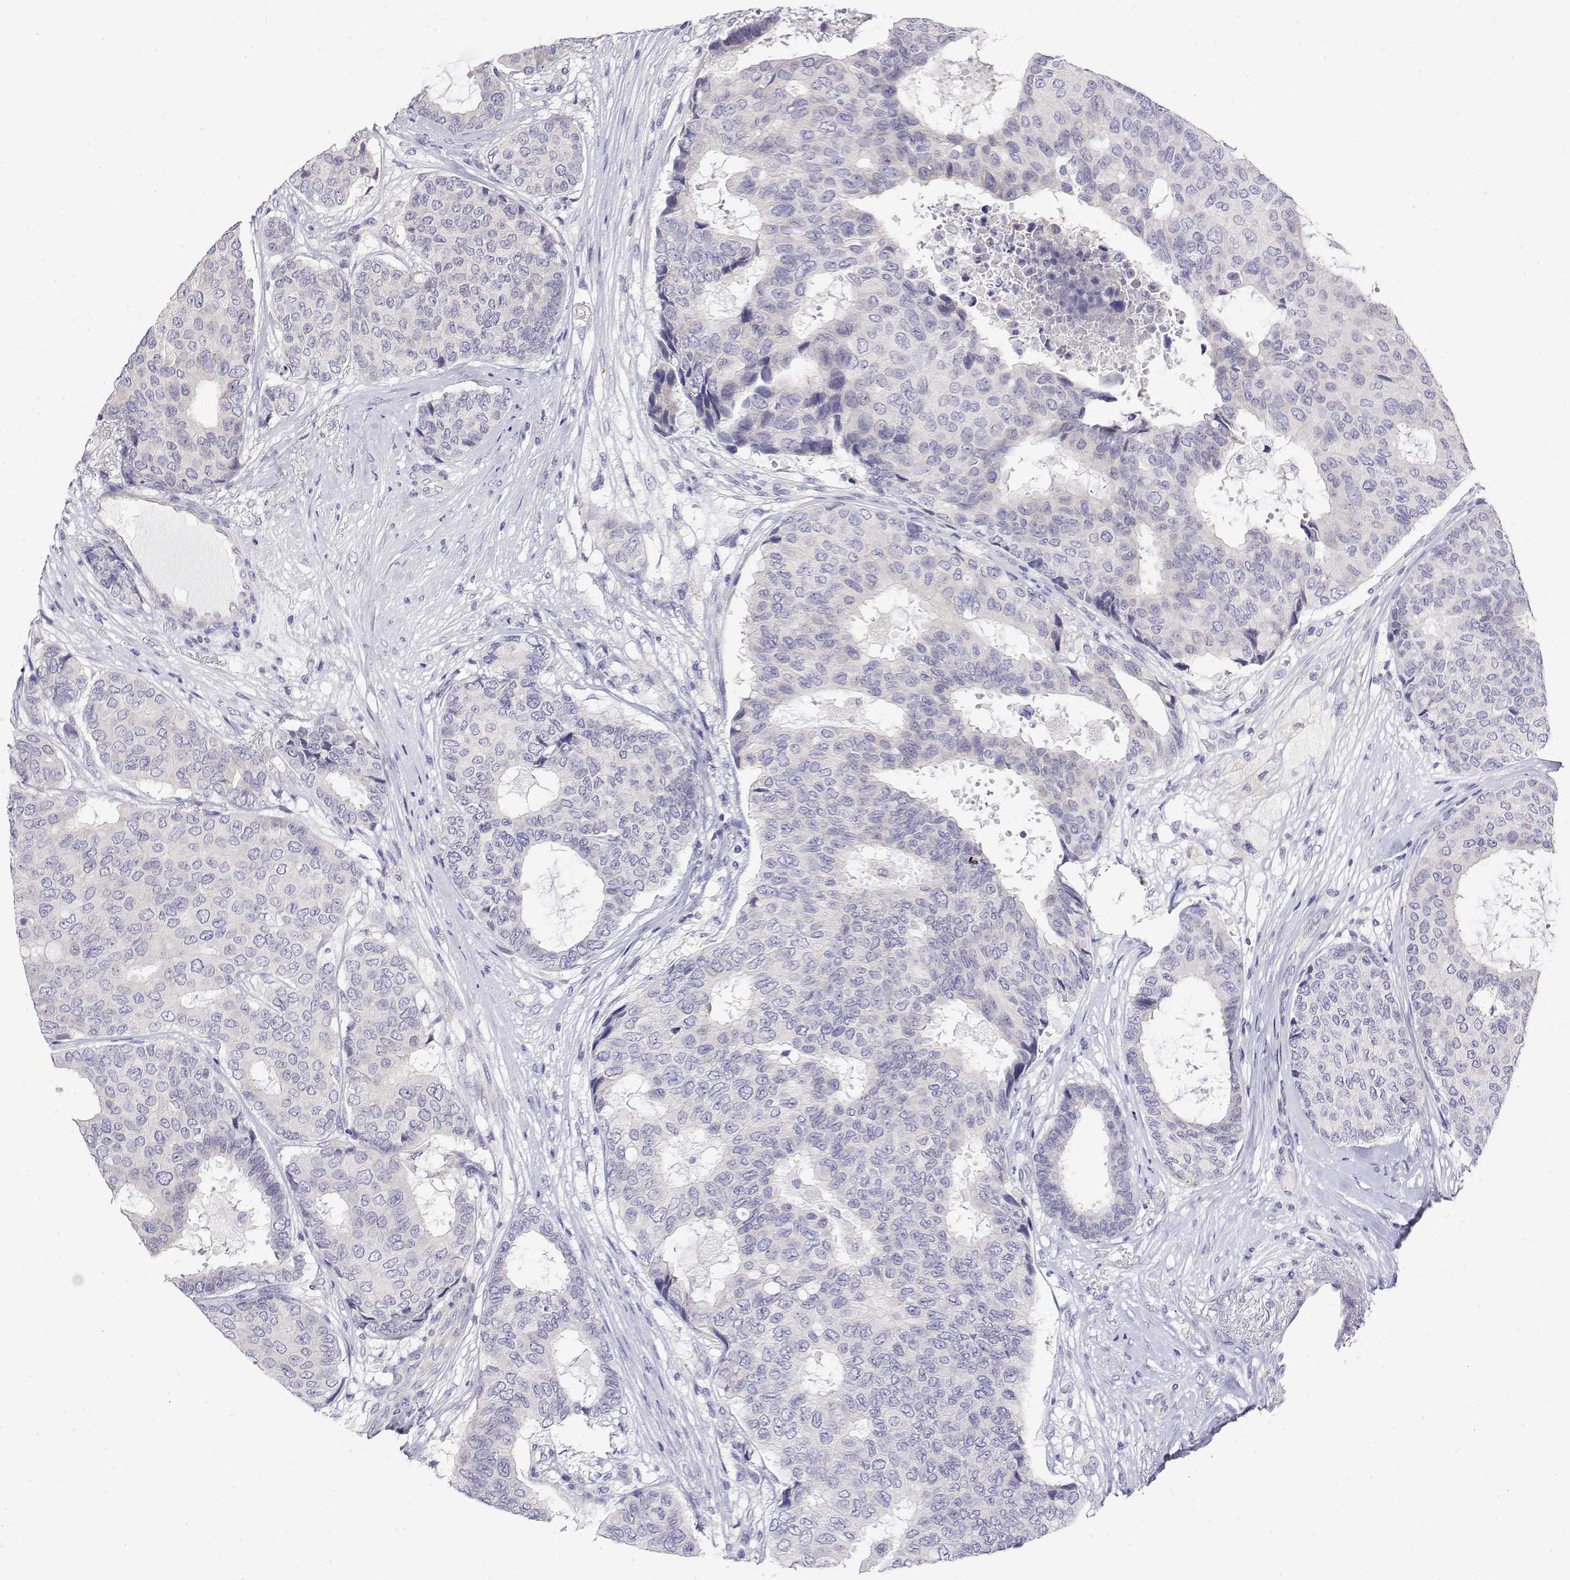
{"staining": {"intensity": "negative", "quantity": "none", "location": "none"}, "tissue": "breast cancer", "cell_type": "Tumor cells", "image_type": "cancer", "snomed": [{"axis": "morphology", "description": "Duct carcinoma"}, {"axis": "topography", "description": "Breast"}], "caption": "IHC photomicrograph of neoplastic tissue: human breast infiltrating ductal carcinoma stained with DAB (3,3'-diaminobenzidine) reveals no significant protein expression in tumor cells.", "gene": "LY6D", "patient": {"sex": "female", "age": 75}}